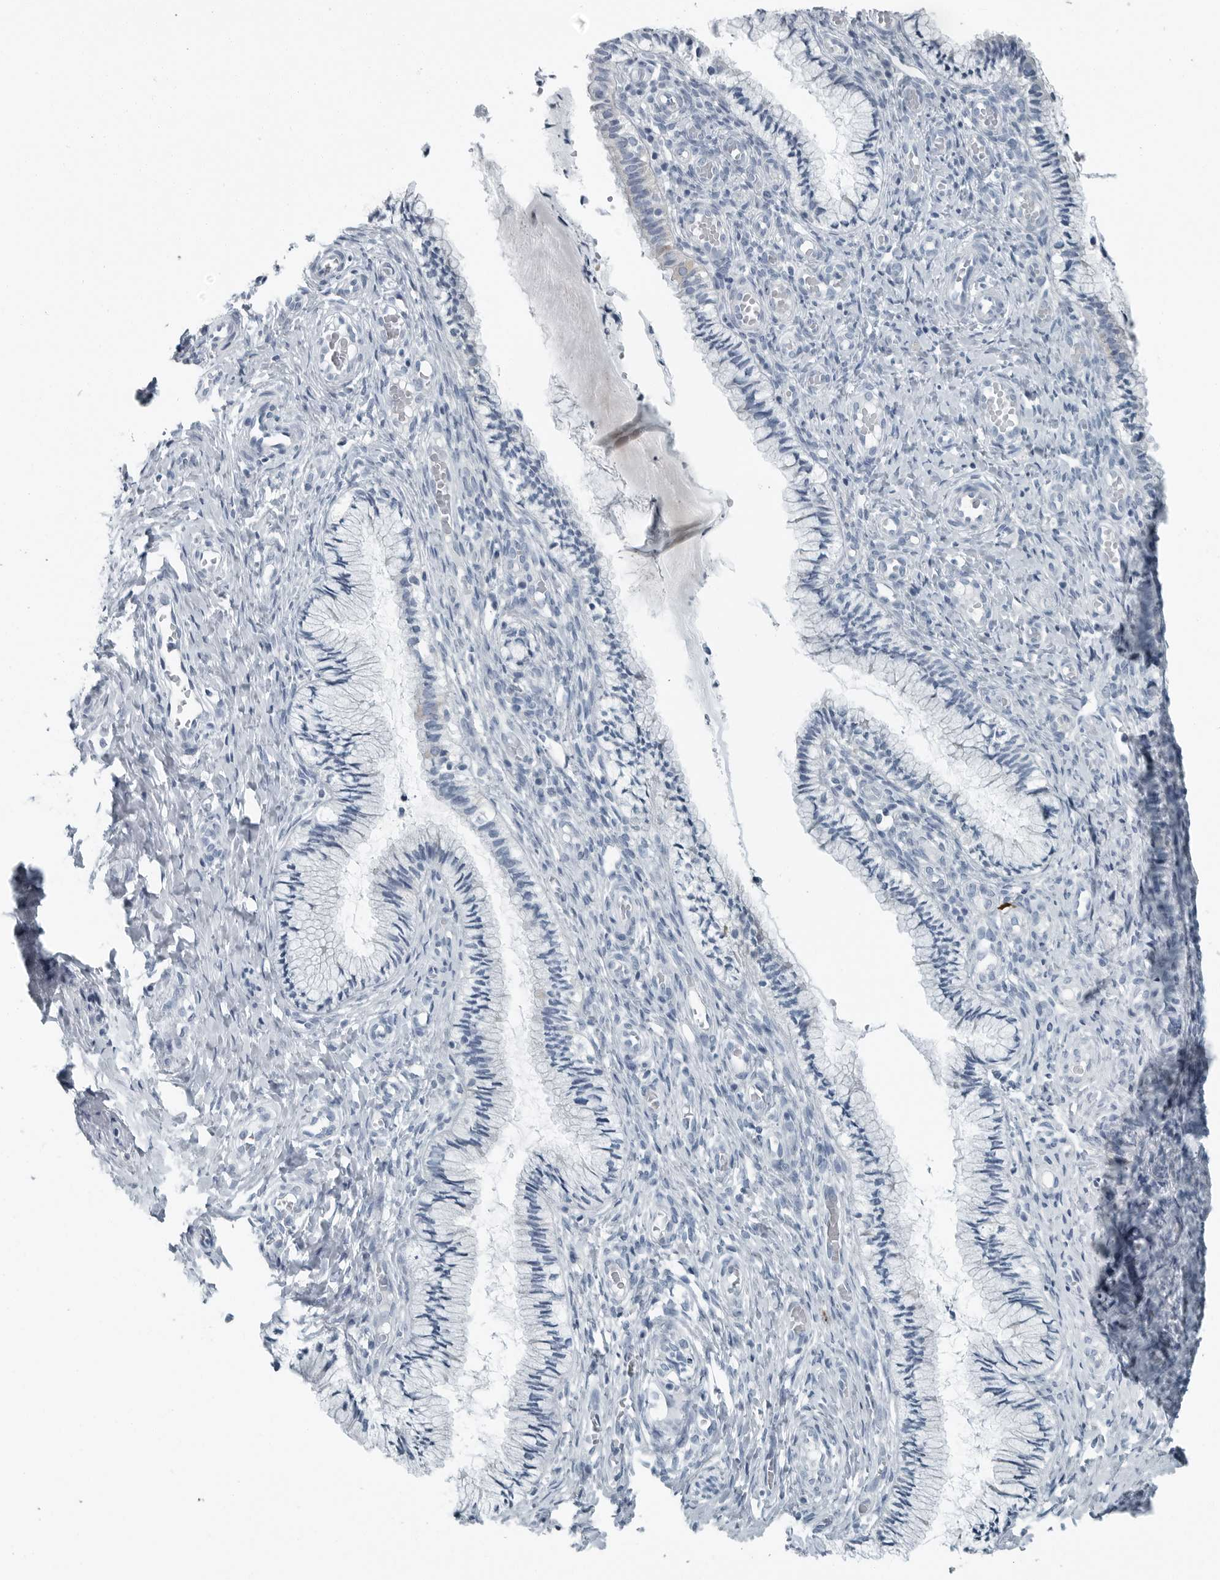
{"staining": {"intensity": "negative", "quantity": "none", "location": "none"}, "tissue": "cervix", "cell_type": "Glandular cells", "image_type": "normal", "snomed": [{"axis": "morphology", "description": "Normal tissue, NOS"}, {"axis": "topography", "description": "Cervix"}], "caption": "Micrograph shows no significant protein positivity in glandular cells of normal cervix.", "gene": "ZPBP2", "patient": {"sex": "female", "age": 27}}